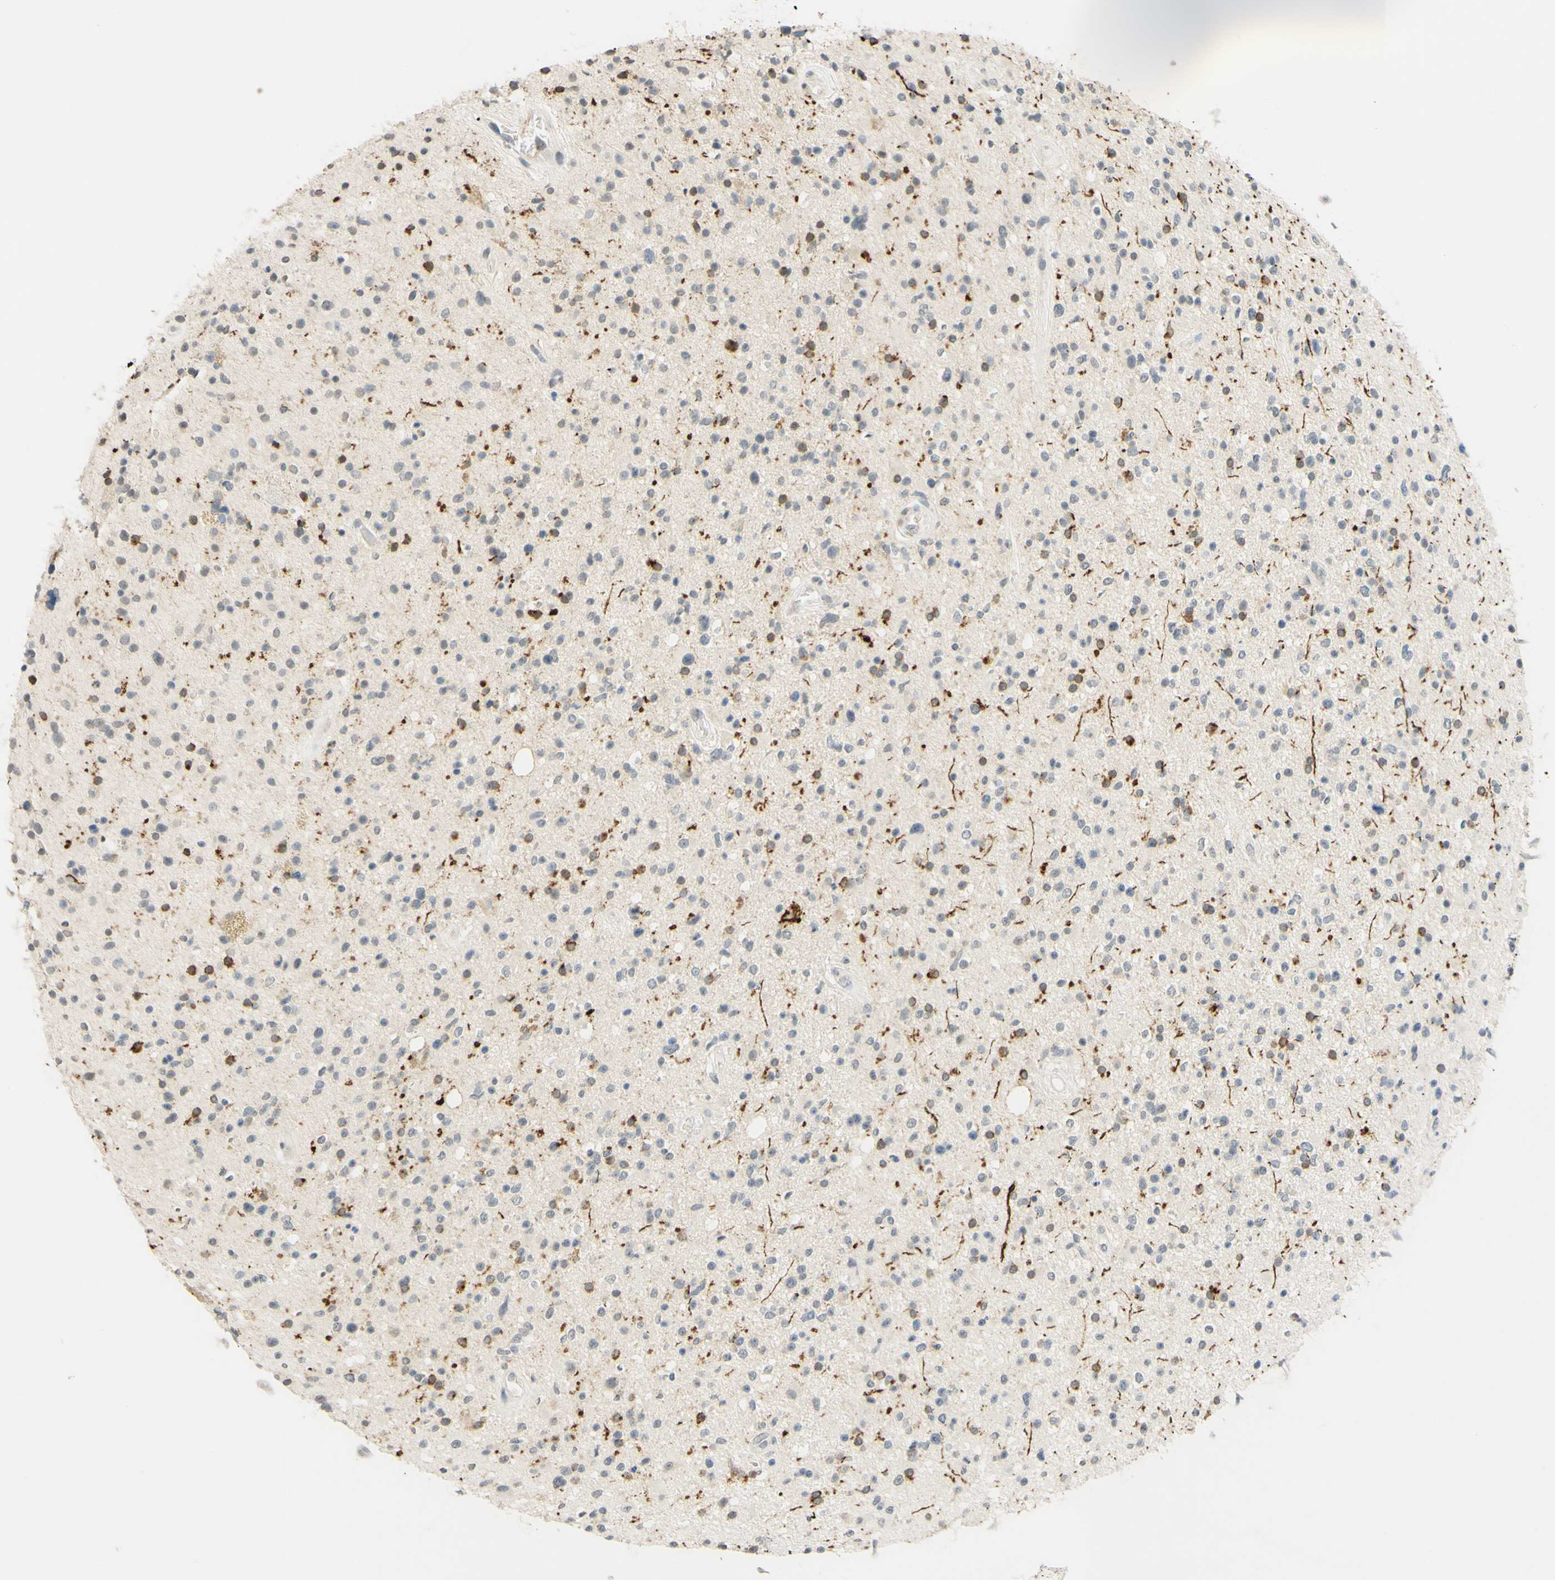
{"staining": {"intensity": "negative", "quantity": "none", "location": "none"}, "tissue": "glioma", "cell_type": "Tumor cells", "image_type": "cancer", "snomed": [{"axis": "morphology", "description": "Glioma, malignant, High grade"}, {"axis": "topography", "description": "Brain"}], "caption": "There is no significant positivity in tumor cells of glioma.", "gene": "MAG", "patient": {"sex": "male", "age": 33}}